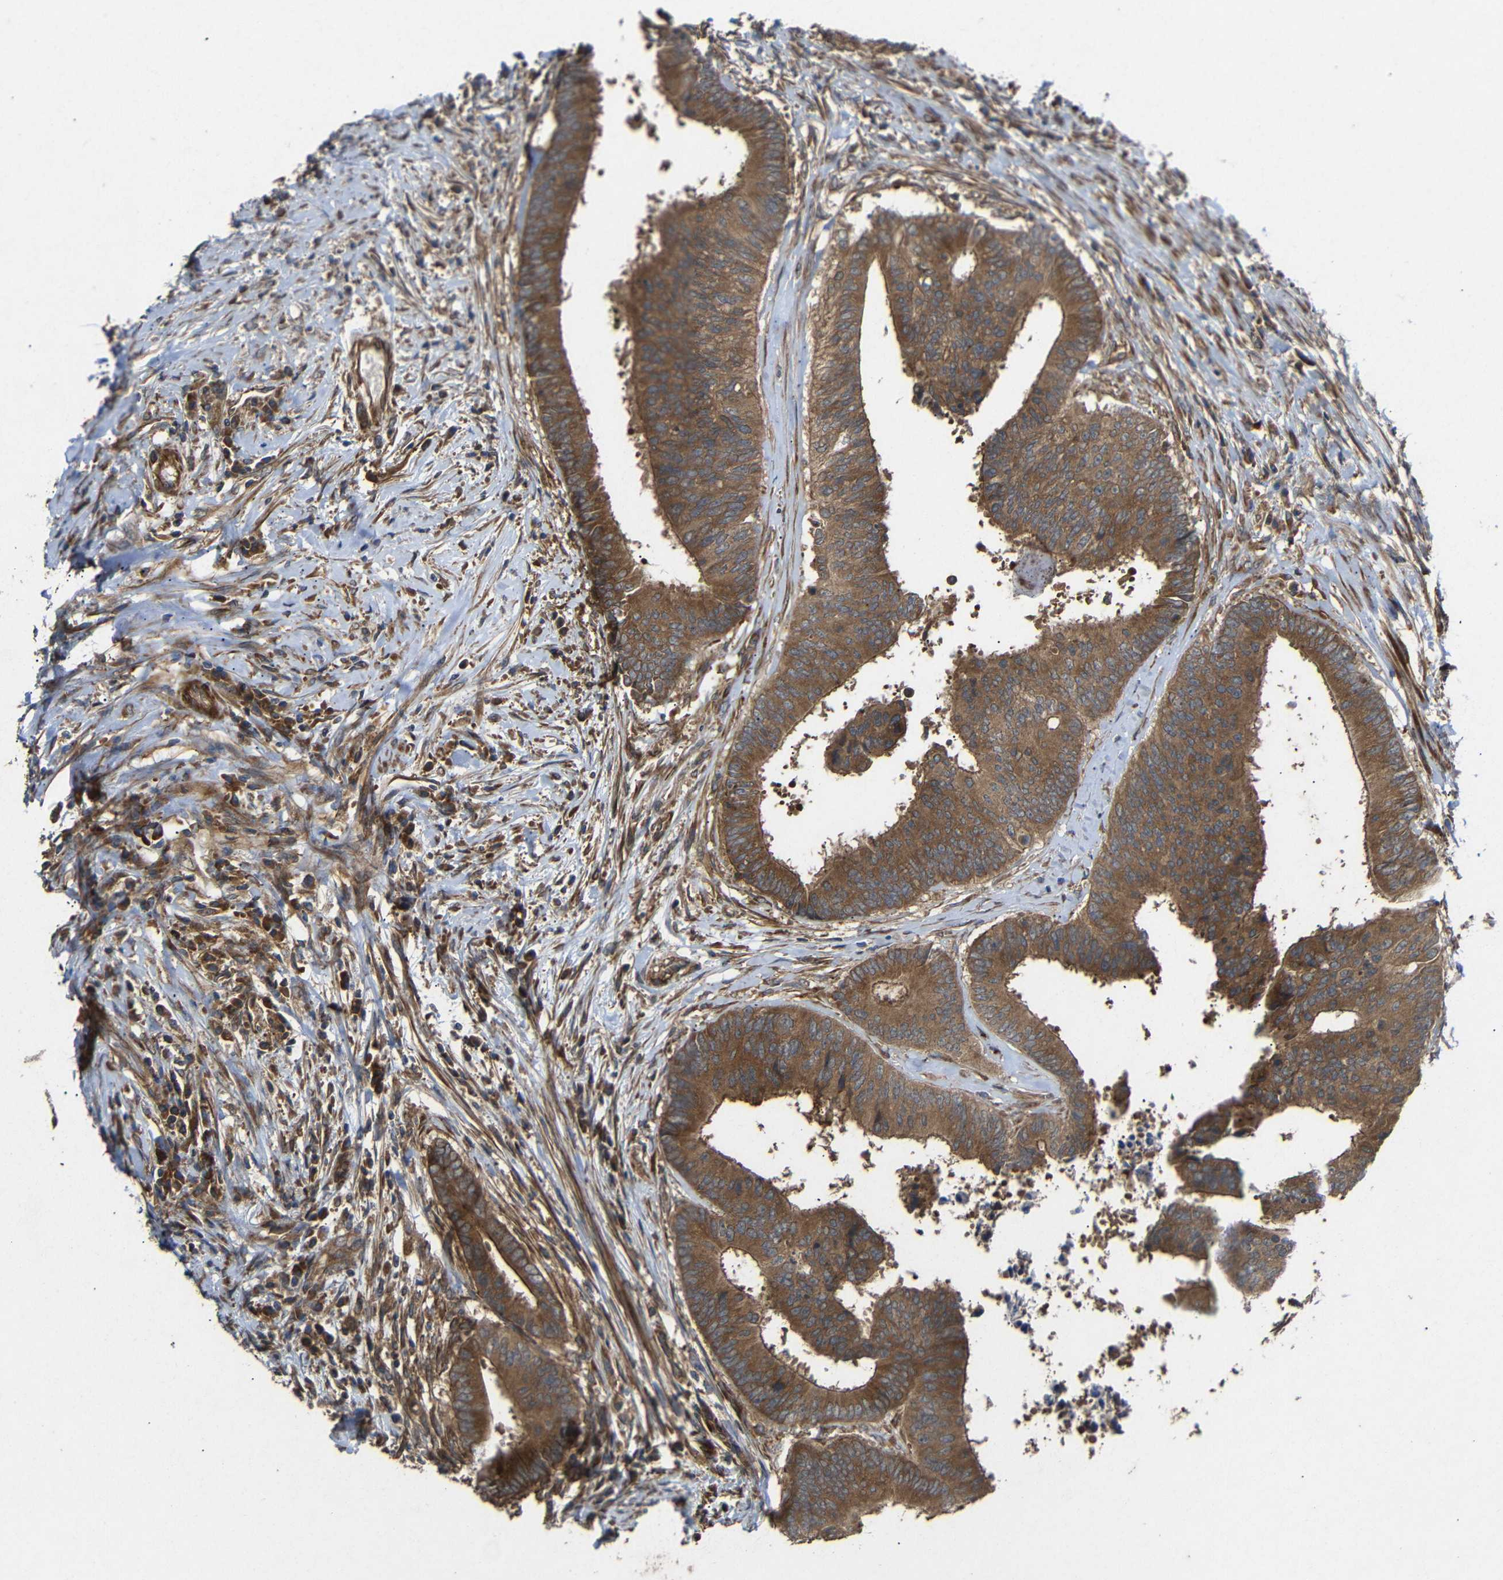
{"staining": {"intensity": "strong", "quantity": ">75%", "location": "cytoplasmic/membranous"}, "tissue": "colorectal cancer", "cell_type": "Tumor cells", "image_type": "cancer", "snomed": [{"axis": "morphology", "description": "Adenocarcinoma, NOS"}, {"axis": "topography", "description": "Rectum"}], "caption": "Immunohistochemical staining of colorectal adenocarcinoma demonstrates strong cytoplasmic/membranous protein expression in about >75% of tumor cells. (DAB = brown stain, brightfield microscopy at high magnification).", "gene": "EIF2S1", "patient": {"sex": "male", "age": 72}}